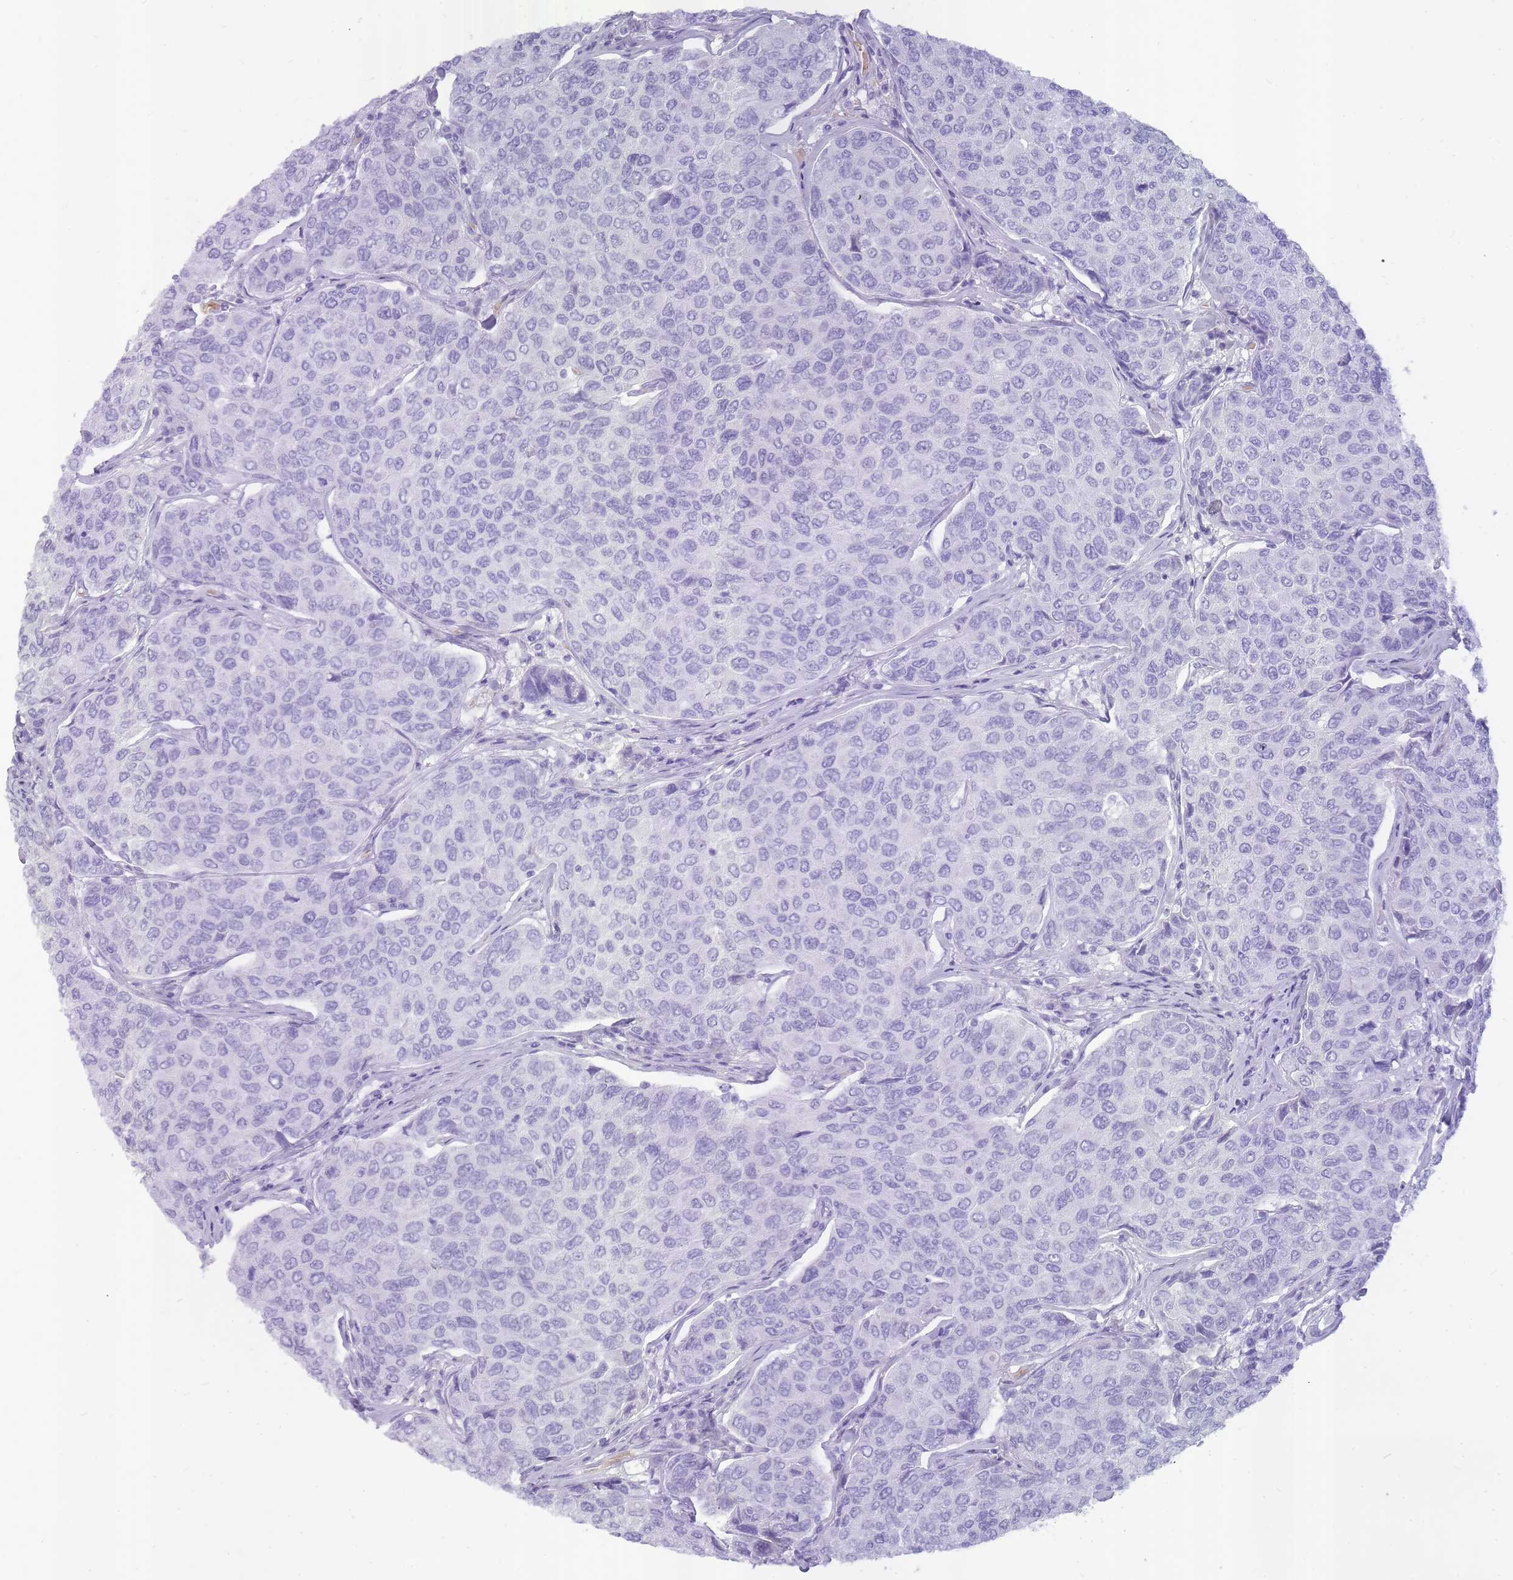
{"staining": {"intensity": "negative", "quantity": "none", "location": "none"}, "tissue": "breast cancer", "cell_type": "Tumor cells", "image_type": "cancer", "snomed": [{"axis": "morphology", "description": "Duct carcinoma"}, {"axis": "topography", "description": "Breast"}], "caption": "Immunohistochemistry (IHC) micrograph of neoplastic tissue: breast intraductal carcinoma stained with DAB (3,3'-diaminobenzidine) demonstrates no significant protein expression in tumor cells.", "gene": "INS", "patient": {"sex": "female", "age": 55}}